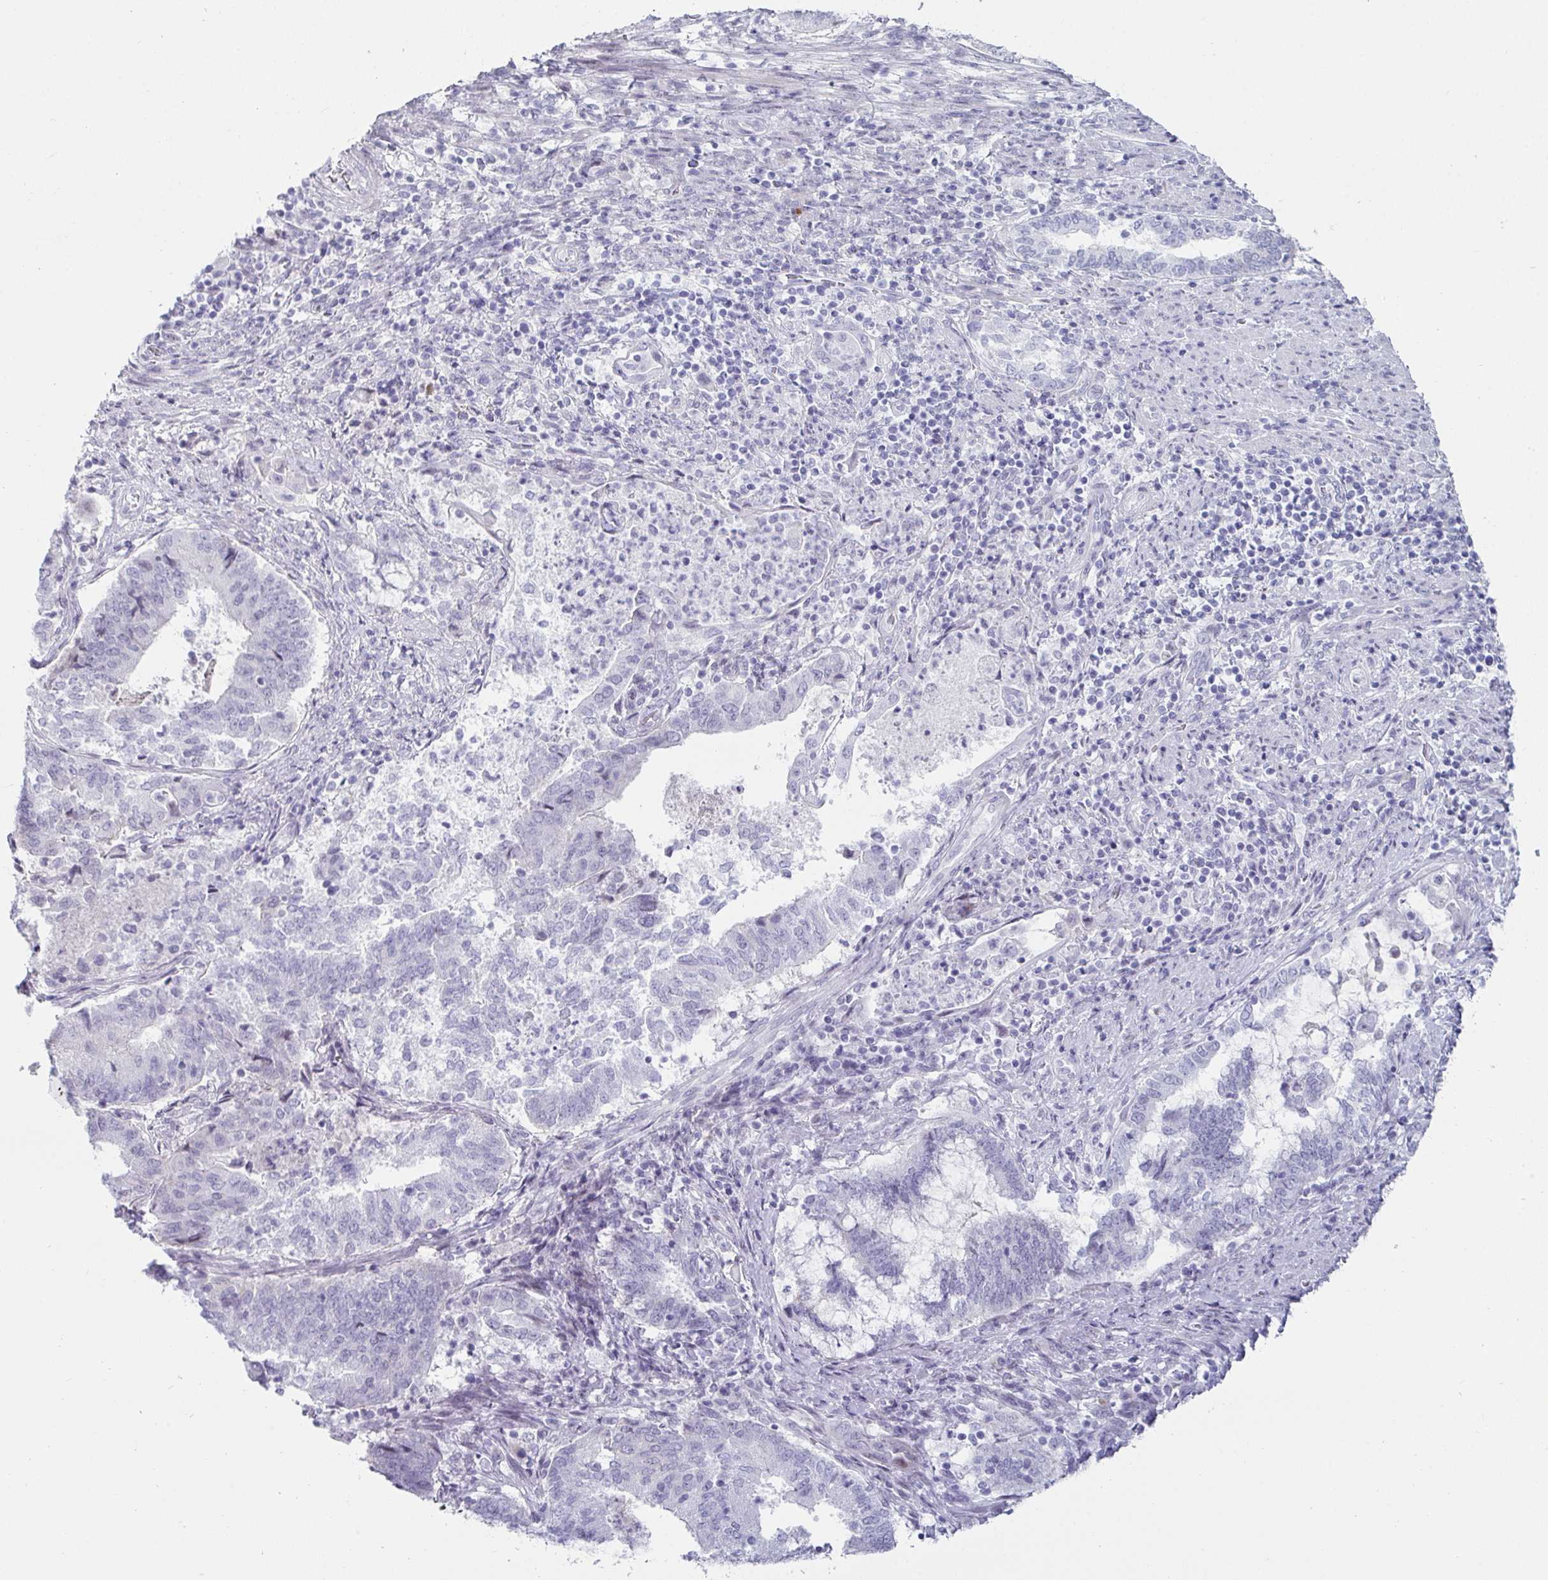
{"staining": {"intensity": "negative", "quantity": "none", "location": "none"}, "tissue": "endometrial cancer", "cell_type": "Tumor cells", "image_type": "cancer", "snomed": [{"axis": "morphology", "description": "Adenocarcinoma, NOS"}, {"axis": "topography", "description": "Endometrium"}], "caption": "Immunohistochemistry (IHC) image of neoplastic tissue: endometrial cancer stained with DAB (3,3'-diaminobenzidine) shows no significant protein positivity in tumor cells.", "gene": "VSIG10L", "patient": {"sex": "female", "age": 65}}